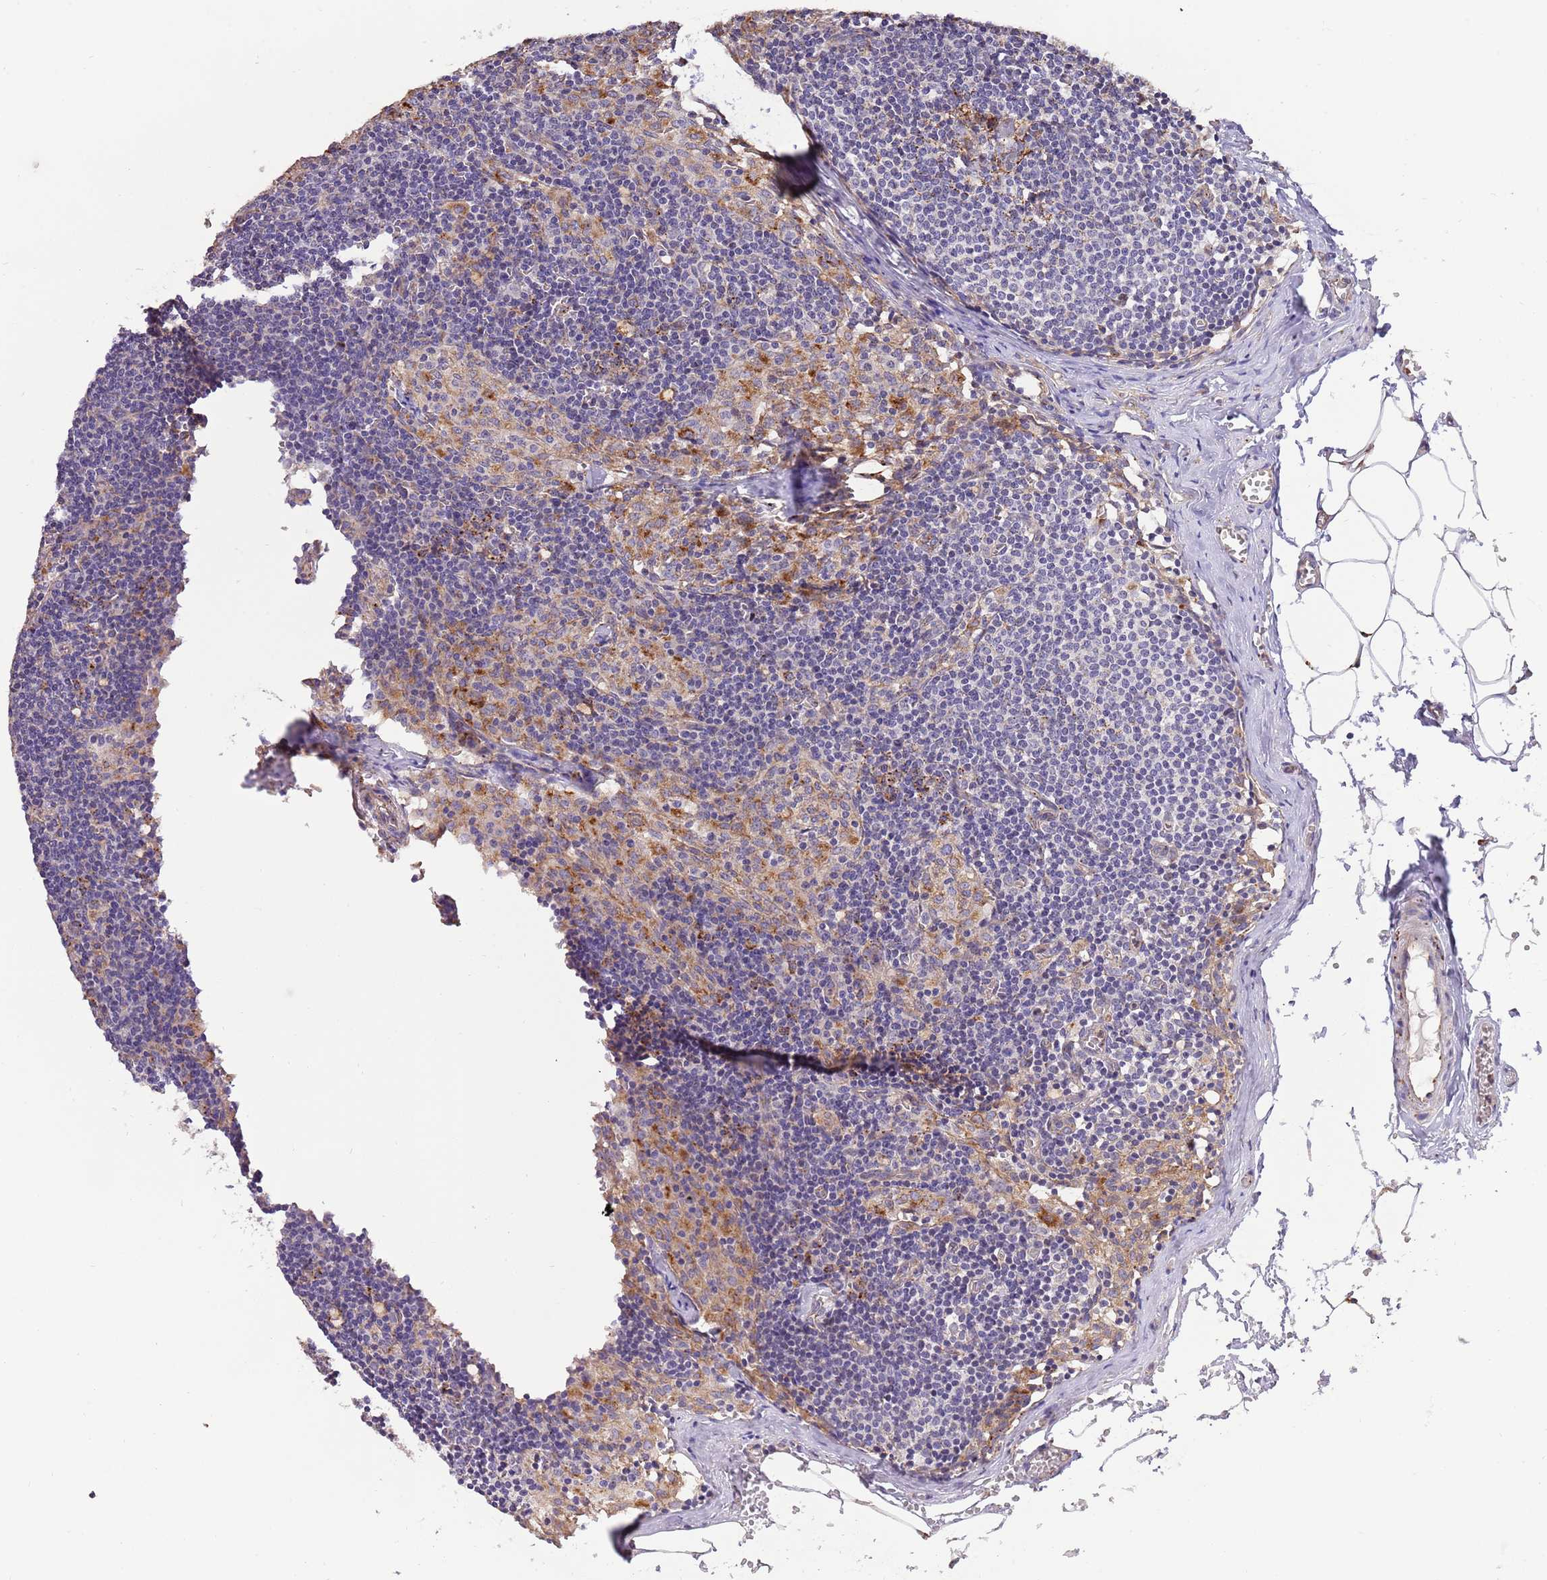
{"staining": {"intensity": "moderate", "quantity": "25%-75%", "location": "cytoplasmic/membranous"}, "tissue": "lymph node", "cell_type": "Germinal center cells", "image_type": "normal", "snomed": [{"axis": "morphology", "description": "Normal tissue, NOS"}, {"axis": "topography", "description": "Lymph node"}], "caption": "Immunohistochemistry histopathology image of normal lymph node stained for a protein (brown), which reveals medium levels of moderate cytoplasmic/membranous staining in about 25%-75% of germinal center cells.", "gene": "DOCK6", "patient": {"sex": "female", "age": 42}}